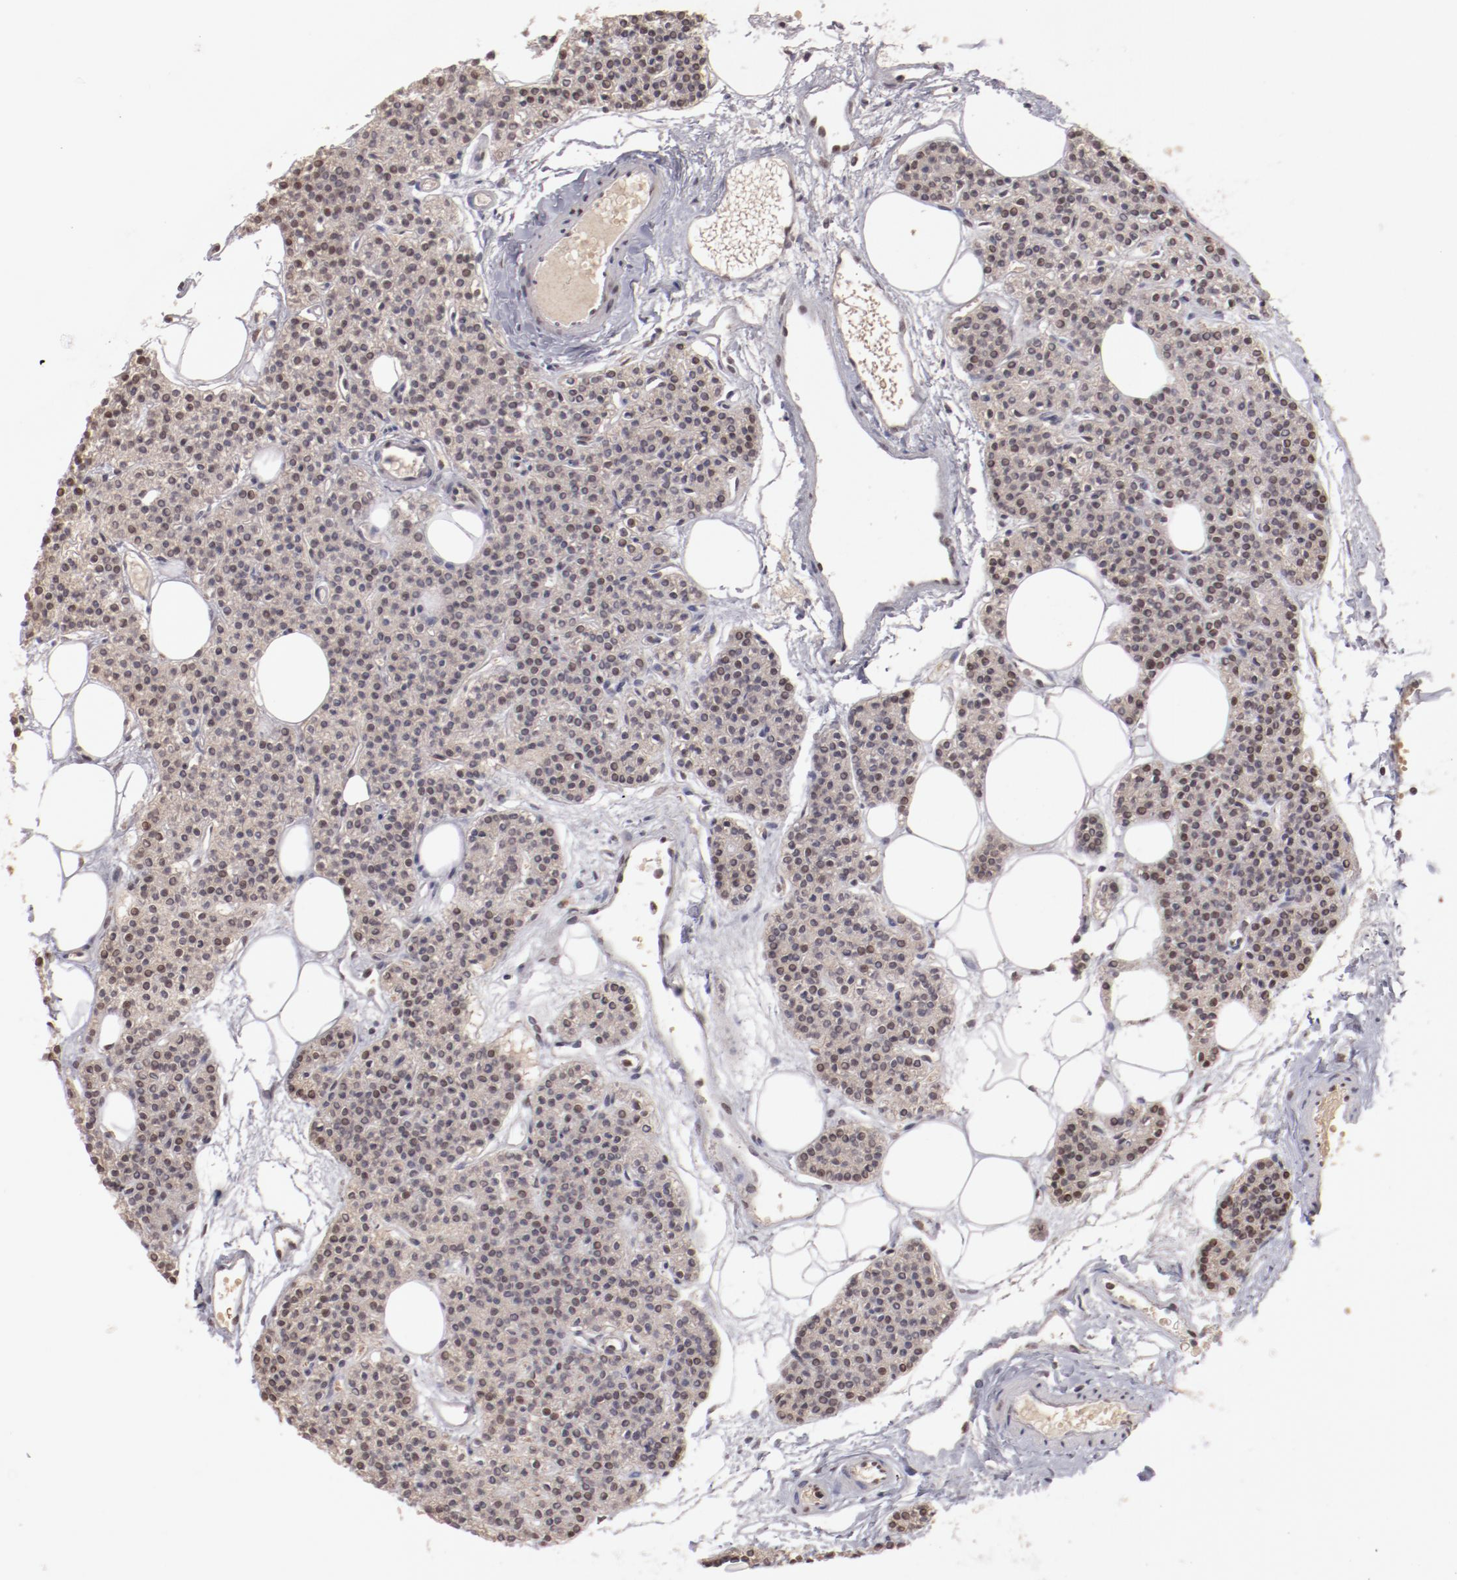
{"staining": {"intensity": "weak", "quantity": "25%-75%", "location": "nuclear"}, "tissue": "parathyroid gland", "cell_type": "Glandular cells", "image_type": "normal", "snomed": [{"axis": "morphology", "description": "Normal tissue, NOS"}, {"axis": "topography", "description": "Parathyroid gland"}], "caption": "Immunohistochemistry (IHC) staining of benign parathyroid gland, which reveals low levels of weak nuclear positivity in about 25%-75% of glandular cells indicating weak nuclear protein positivity. The staining was performed using DAB (3,3'-diaminobenzidine) (brown) for protein detection and nuclei were counterstained in hematoxylin (blue).", "gene": "NFE2", "patient": {"sex": "male", "age": 24}}